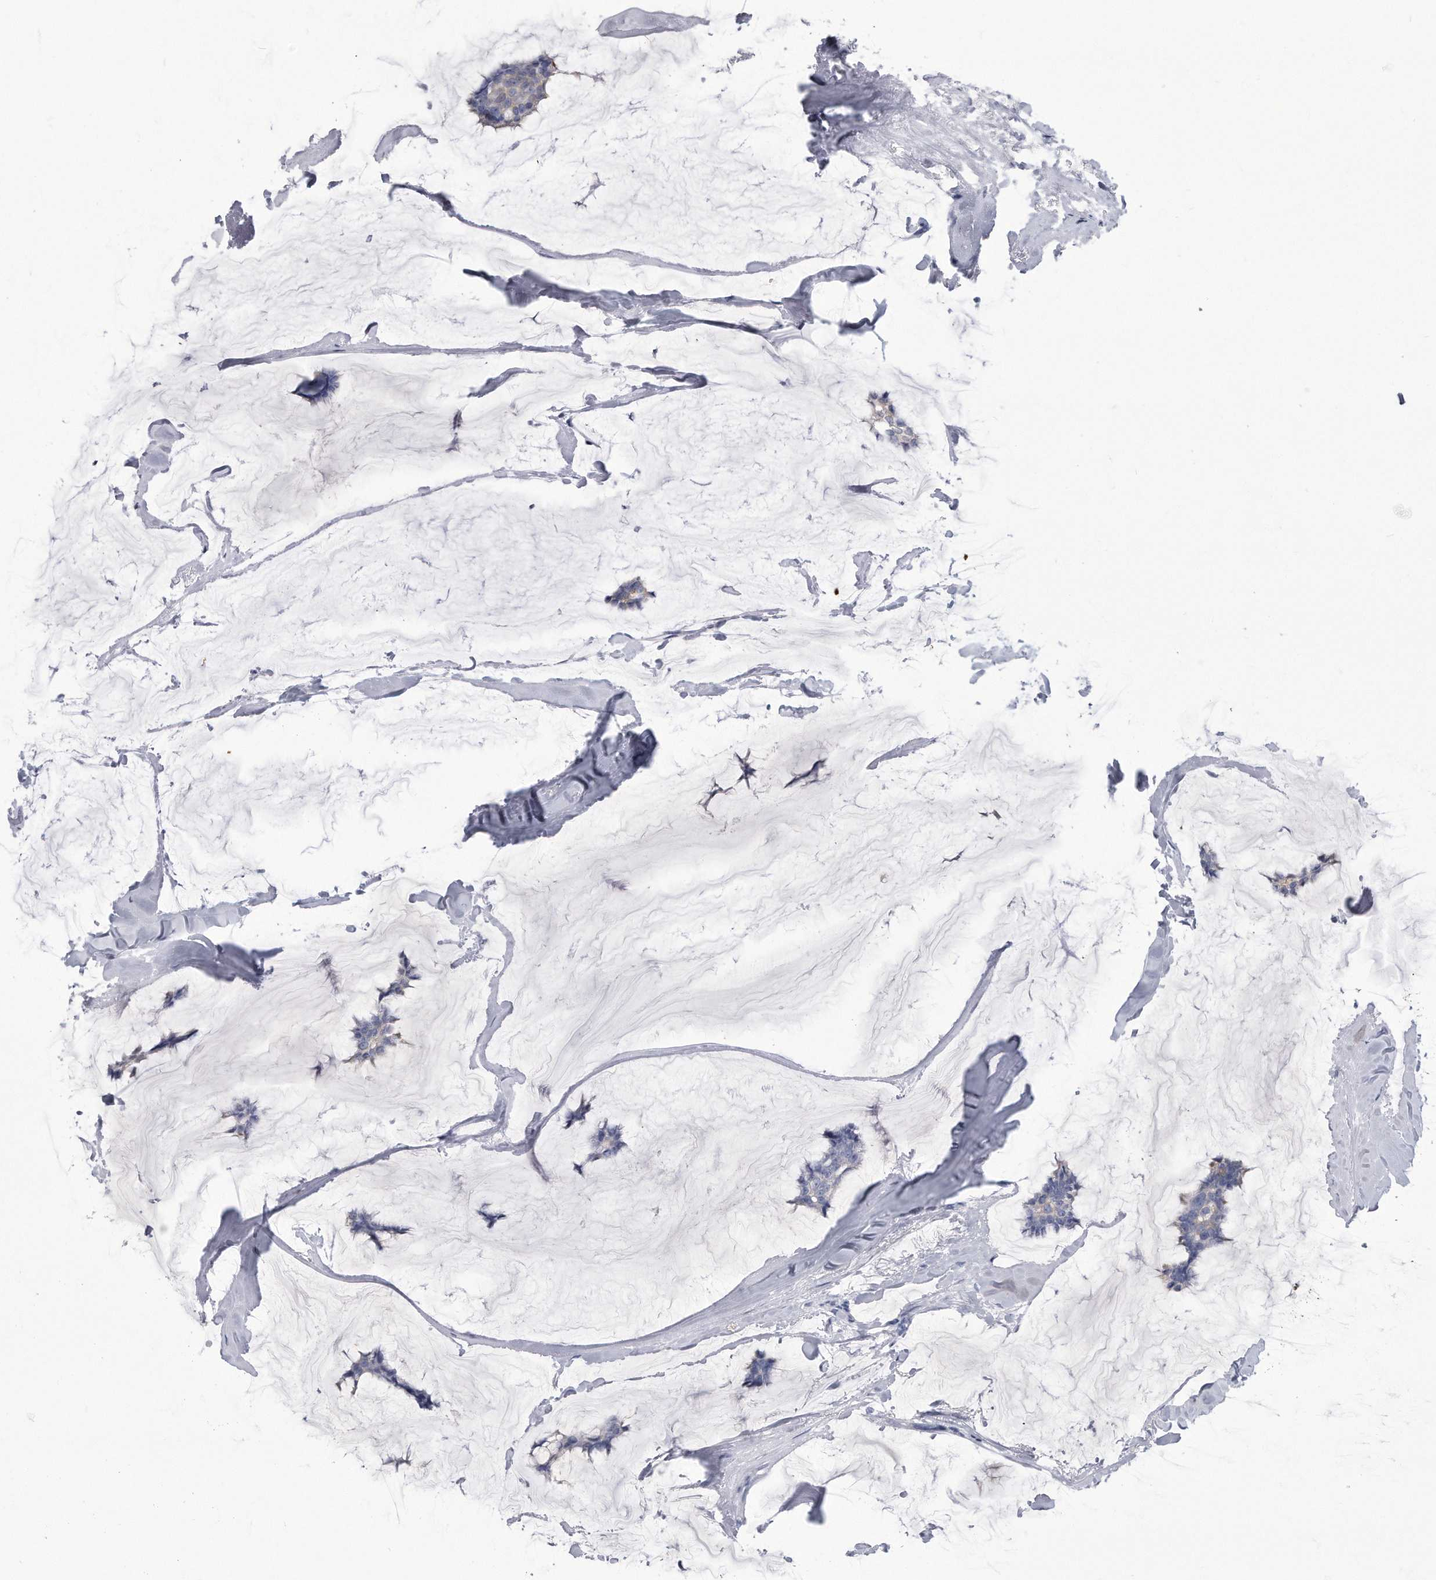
{"staining": {"intensity": "negative", "quantity": "none", "location": "none"}, "tissue": "breast cancer", "cell_type": "Tumor cells", "image_type": "cancer", "snomed": [{"axis": "morphology", "description": "Duct carcinoma"}, {"axis": "topography", "description": "Breast"}], "caption": "The immunohistochemistry (IHC) photomicrograph has no significant positivity in tumor cells of infiltrating ductal carcinoma (breast) tissue.", "gene": "PYGB", "patient": {"sex": "female", "age": 93}}